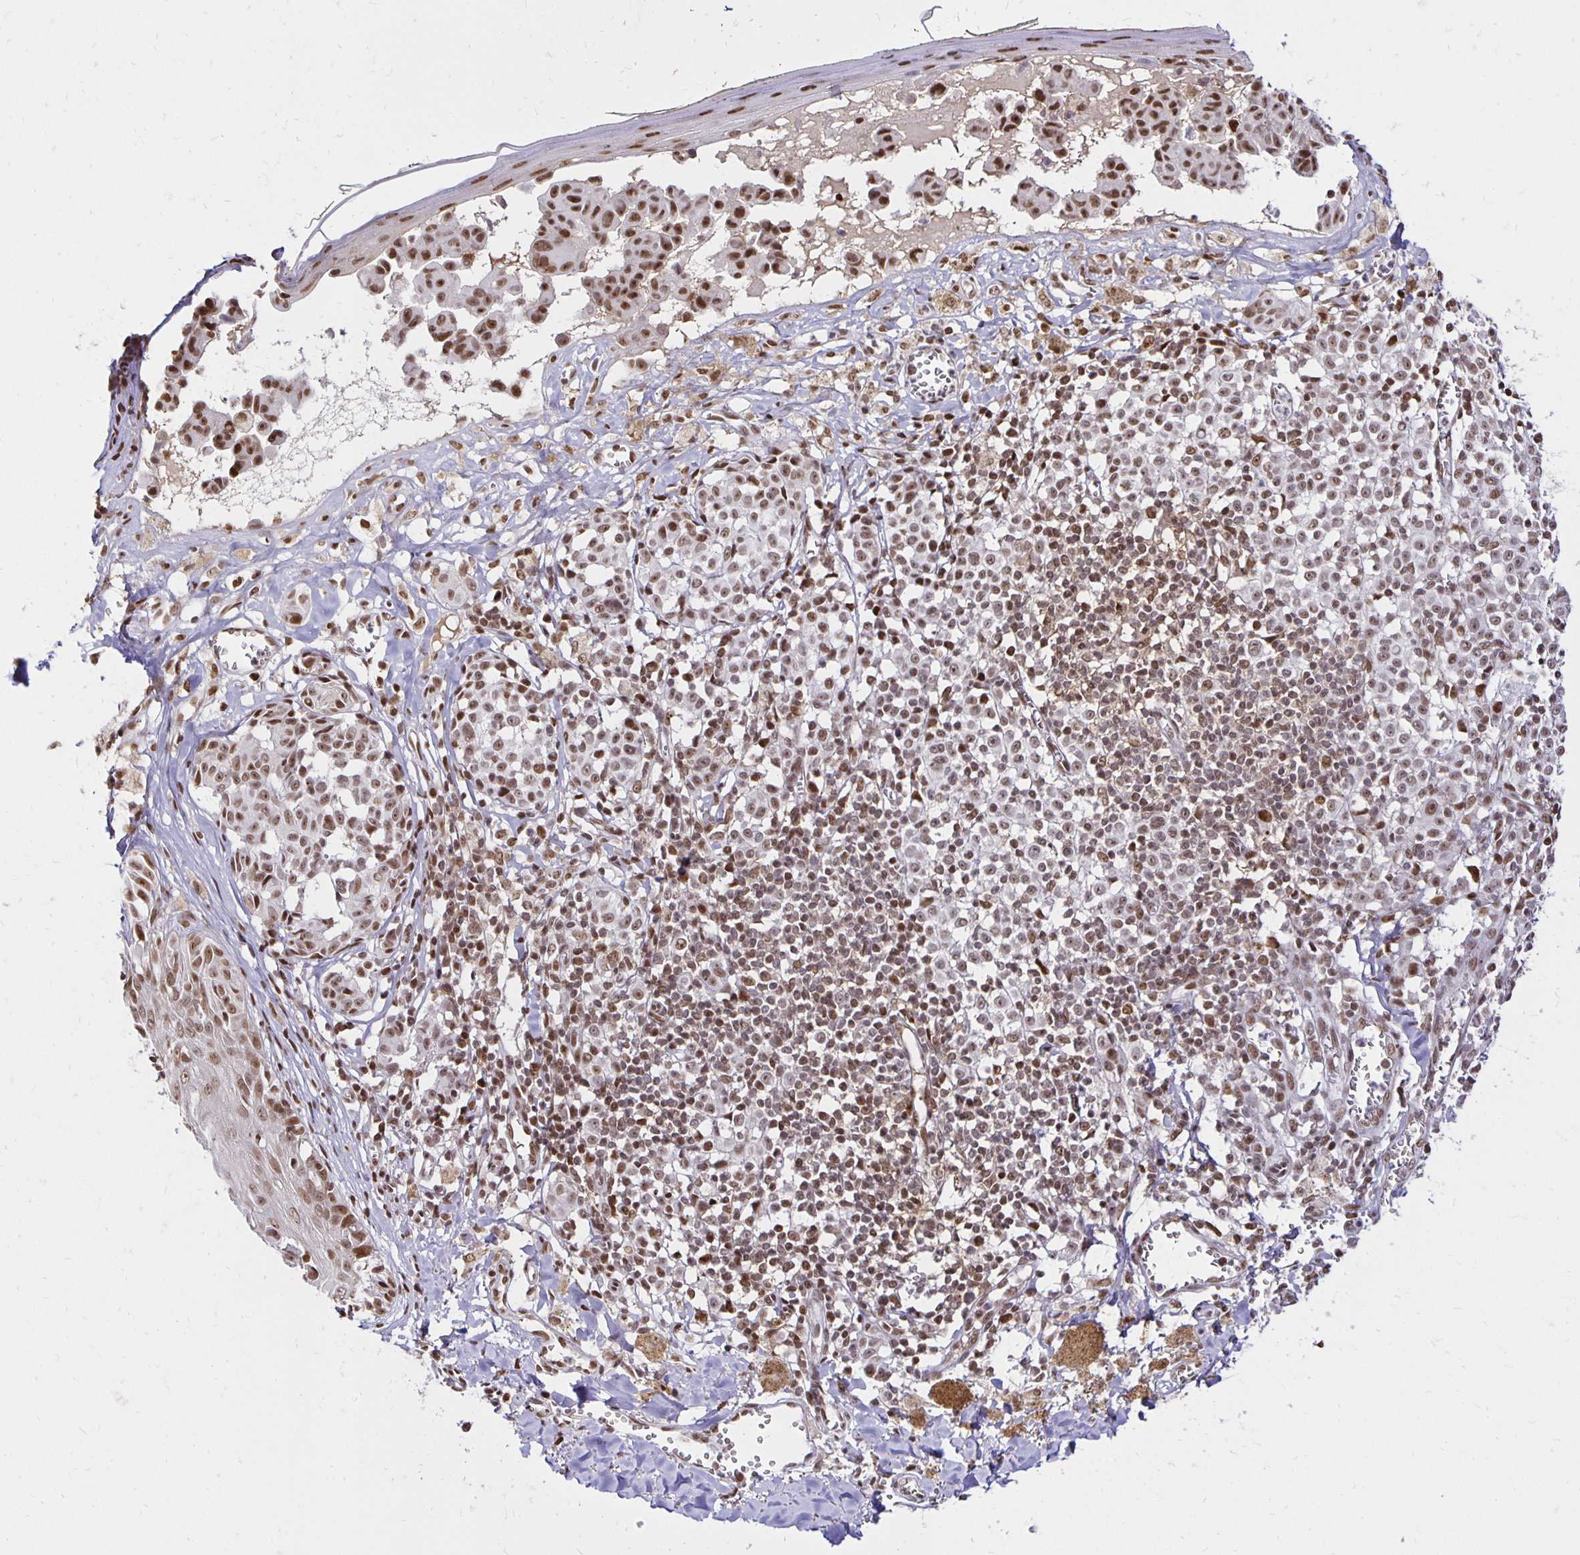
{"staining": {"intensity": "moderate", "quantity": ">75%", "location": "nuclear"}, "tissue": "melanoma", "cell_type": "Tumor cells", "image_type": "cancer", "snomed": [{"axis": "morphology", "description": "Malignant melanoma, NOS"}, {"axis": "topography", "description": "Skin"}], "caption": "An immunohistochemistry (IHC) histopathology image of neoplastic tissue is shown. Protein staining in brown labels moderate nuclear positivity in malignant melanoma within tumor cells.", "gene": "ZNF579", "patient": {"sex": "female", "age": 43}}